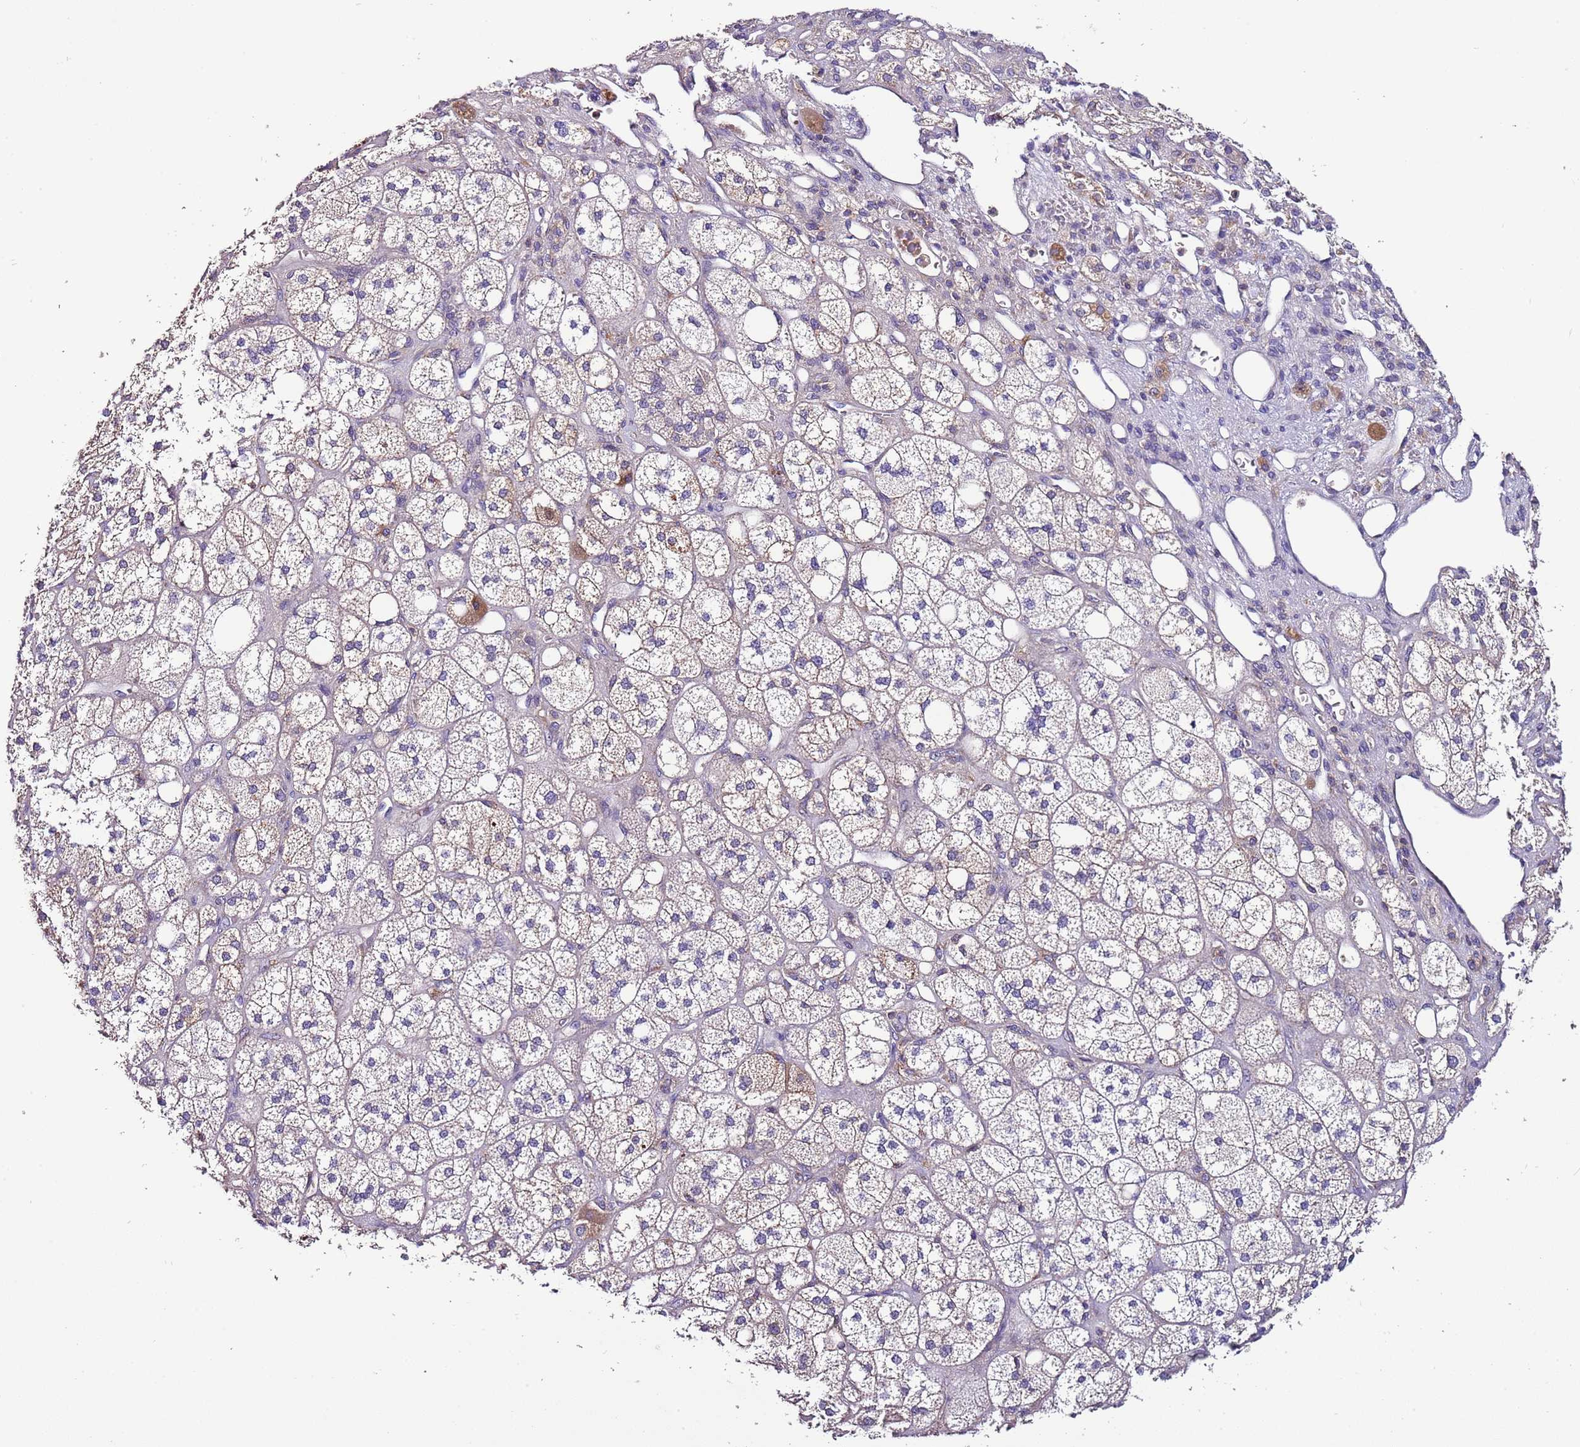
{"staining": {"intensity": "moderate", "quantity": "<25%", "location": "cytoplasmic/membranous"}, "tissue": "adrenal gland", "cell_type": "Glandular cells", "image_type": "normal", "snomed": [{"axis": "morphology", "description": "Normal tissue, NOS"}, {"axis": "topography", "description": "Adrenal gland"}], "caption": "The immunohistochemical stain labels moderate cytoplasmic/membranous expression in glandular cells of unremarkable adrenal gland. The protein of interest is shown in brown color, while the nuclei are stained blue.", "gene": "IGIP", "patient": {"sex": "male", "age": 61}}